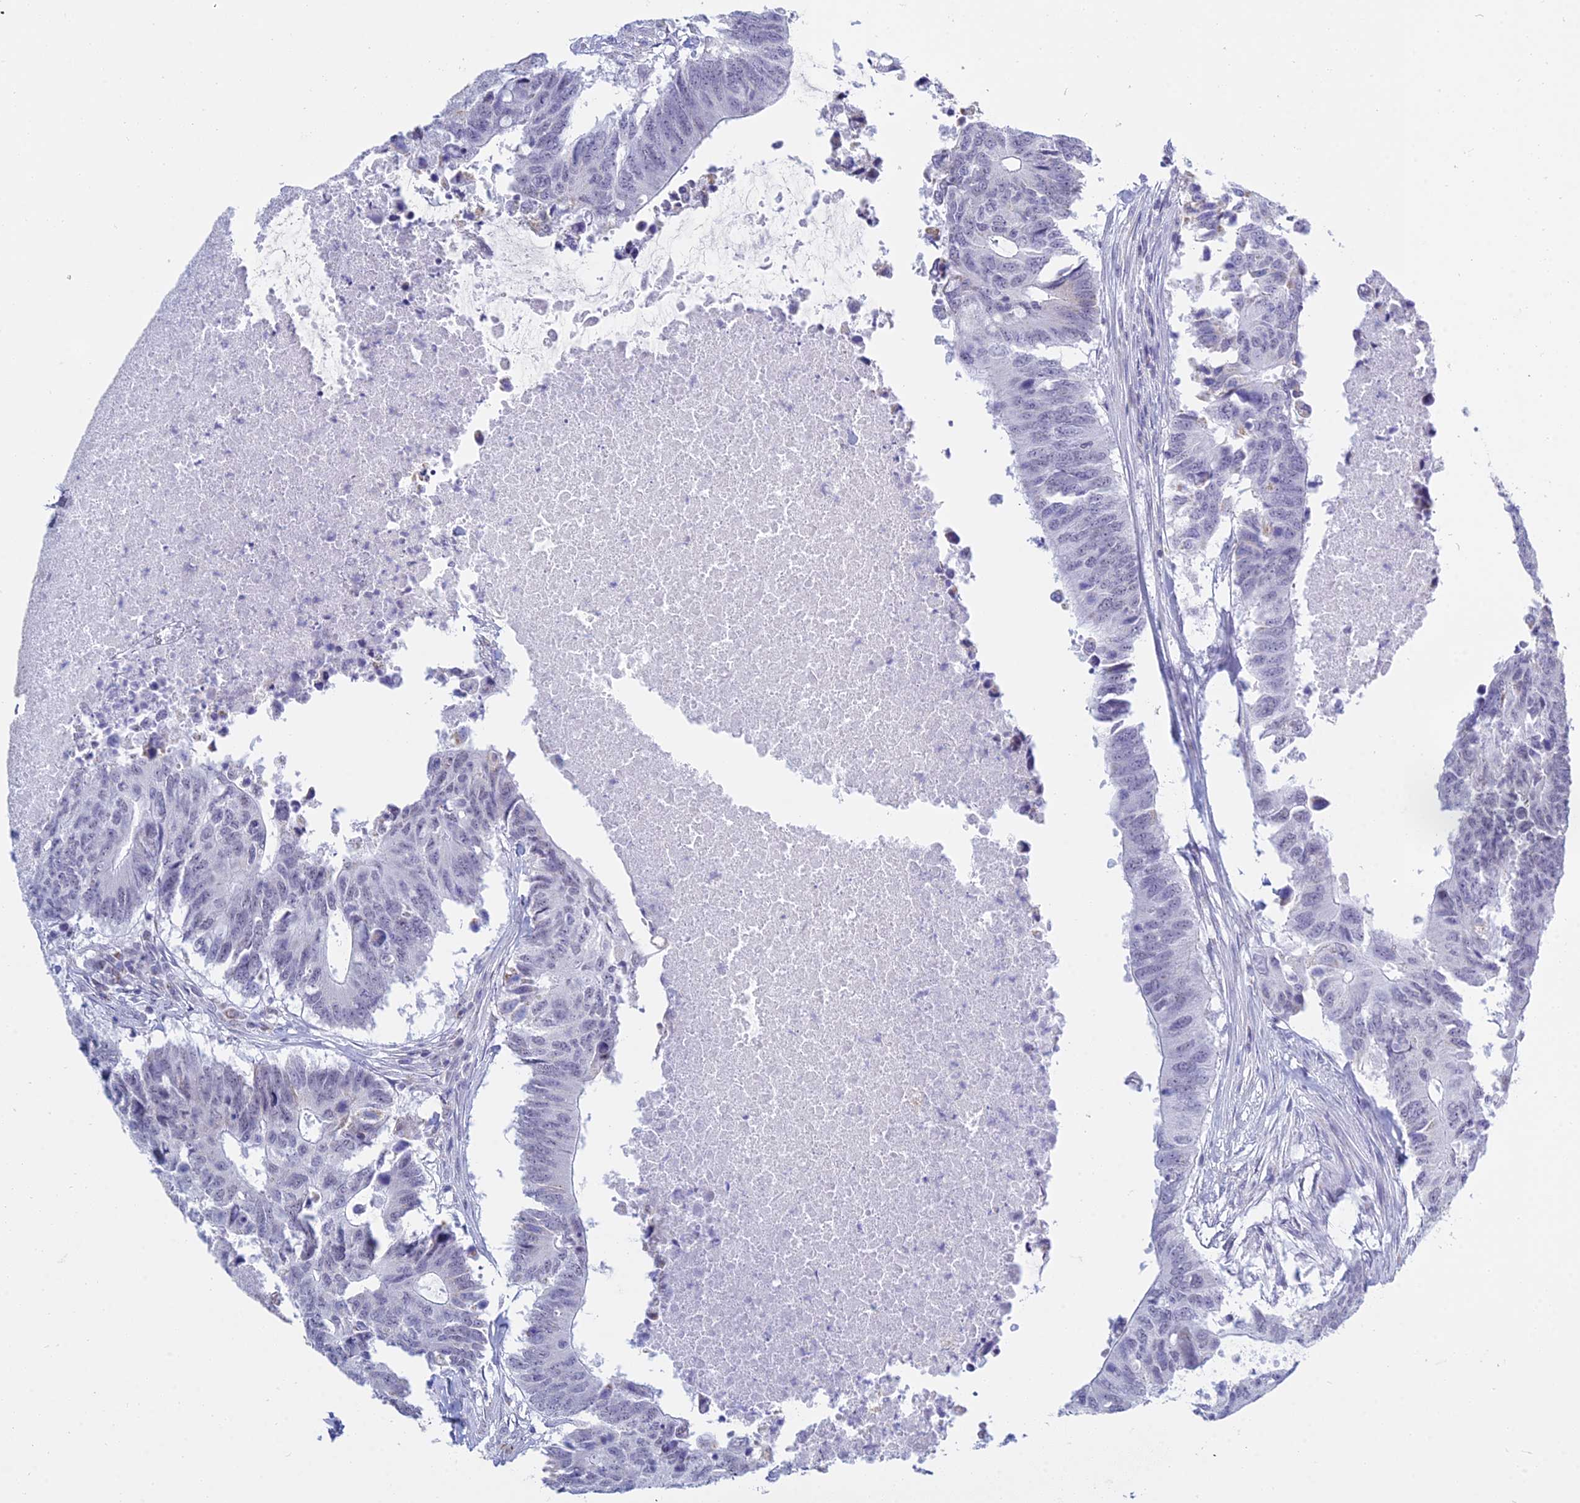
{"staining": {"intensity": "negative", "quantity": "none", "location": "none"}, "tissue": "colorectal cancer", "cell_type": "Tumor cells", "image_type": "cancer", "snomed": [{"axis": "morphology", "description": "Adenocarcinoma, NOS"}, {"axis": "topography", "description": "Colon"}], "caption": "Immunohistochemistry (IHC) of human colorectal cancer (adenocarcinoma) demonstrates no positivity in tumor cells. Nuclei are stained in blue.", "gene": "KLF14", "patient": {"sex": "male", "age": 71}}